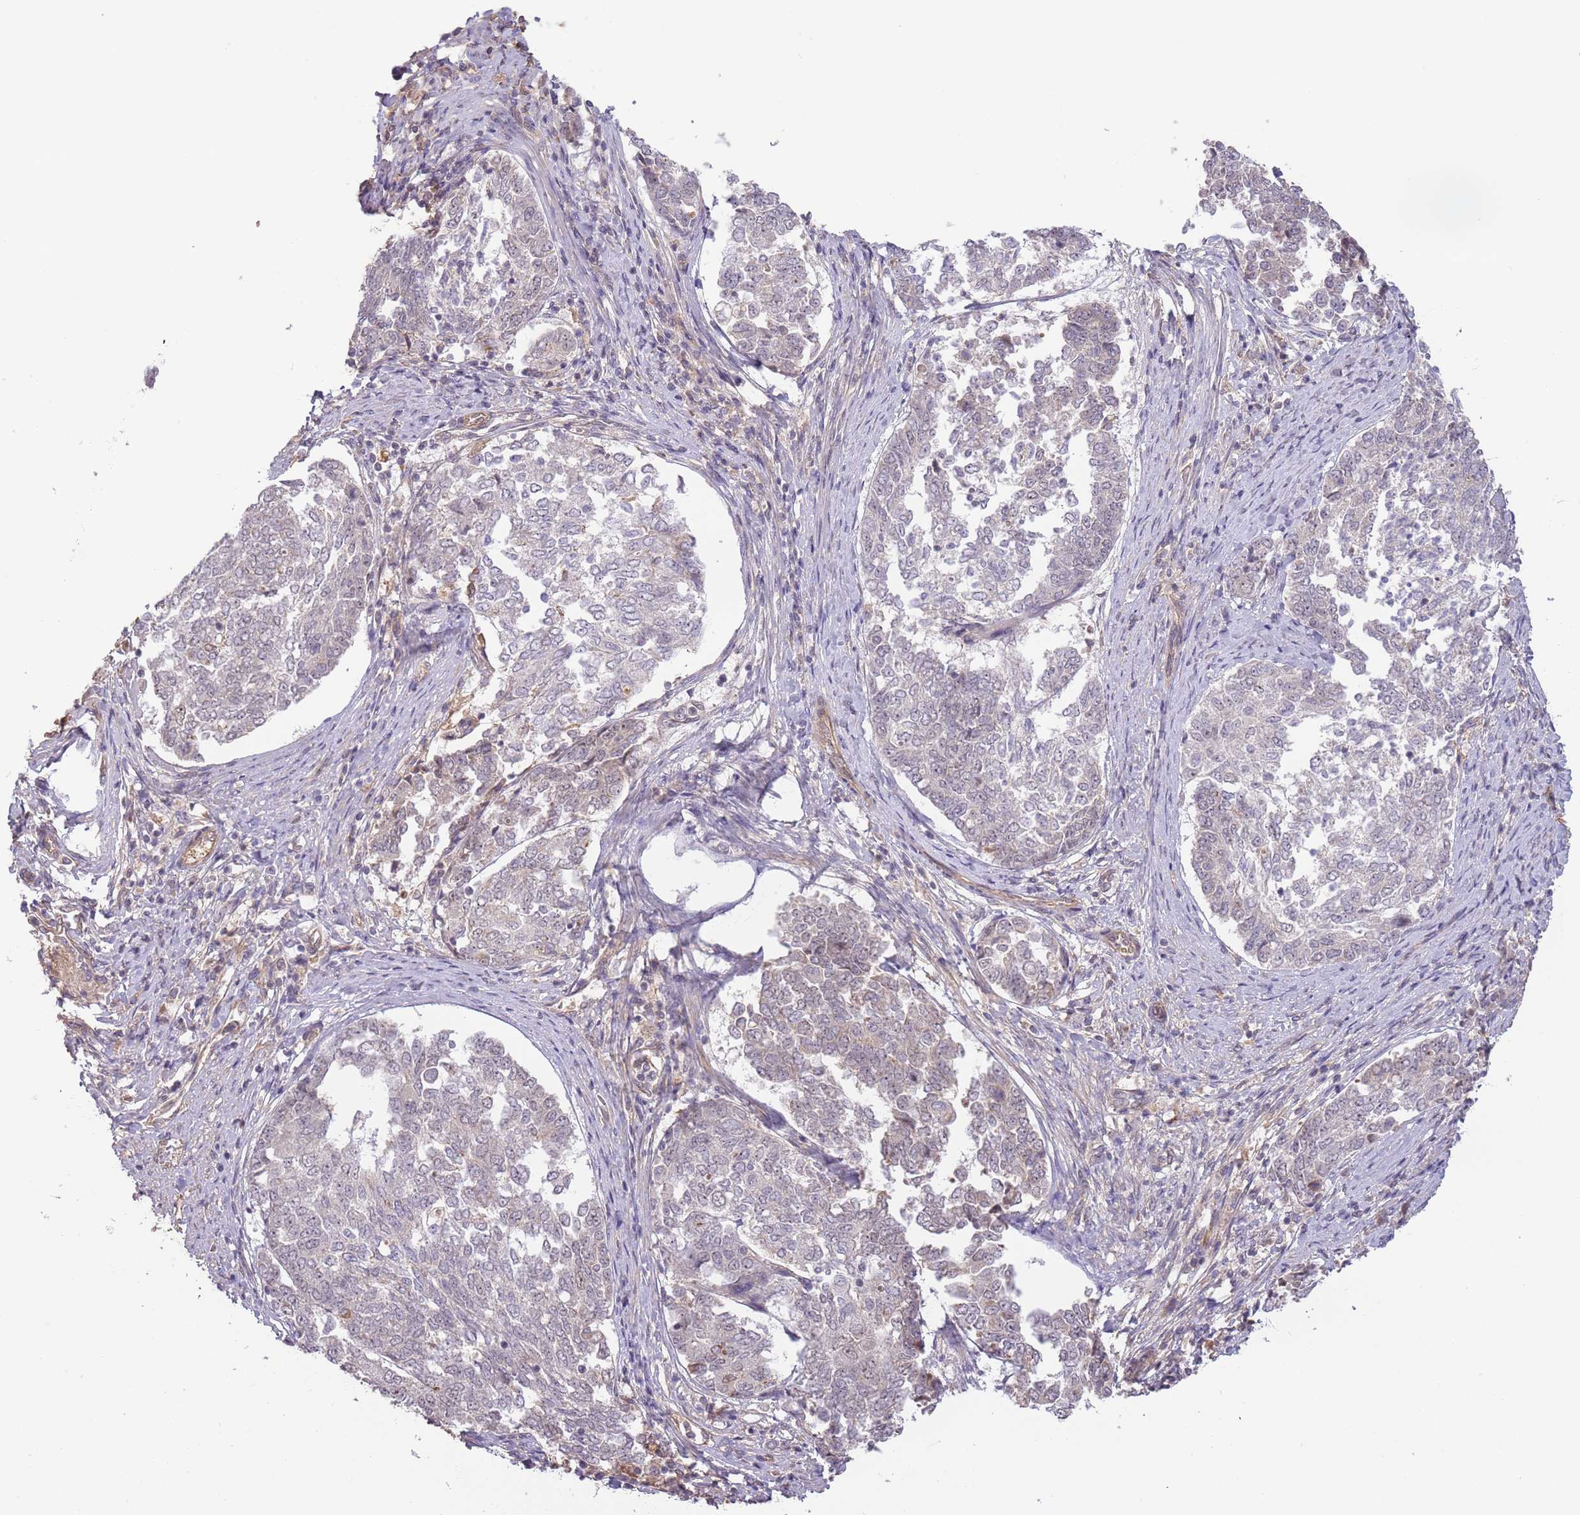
{"staining": {"intensity": "negative", "quantity": "none", "location": "none"}, "tissue": "endometrial cancer", "cell_type": "Tumor cells", "image_type": "cancer", "snomed": [{"axis": "morphology", "description": "Adenocarcinoma, NOS"}, {"axis": "topography", "description": "Endometrium"}], "caption": "Immunohistochemistry micrograph of neoplastic tissue: human endometrial cancer stained with DAB shows no significant protein positivity in tumor cells. (DAB (3,3'-diaminobenzidine) immunohistochemistry (IHC), high magnification).", "gene": "SURF2", "patient": {"sex": "female", "age": 80}}